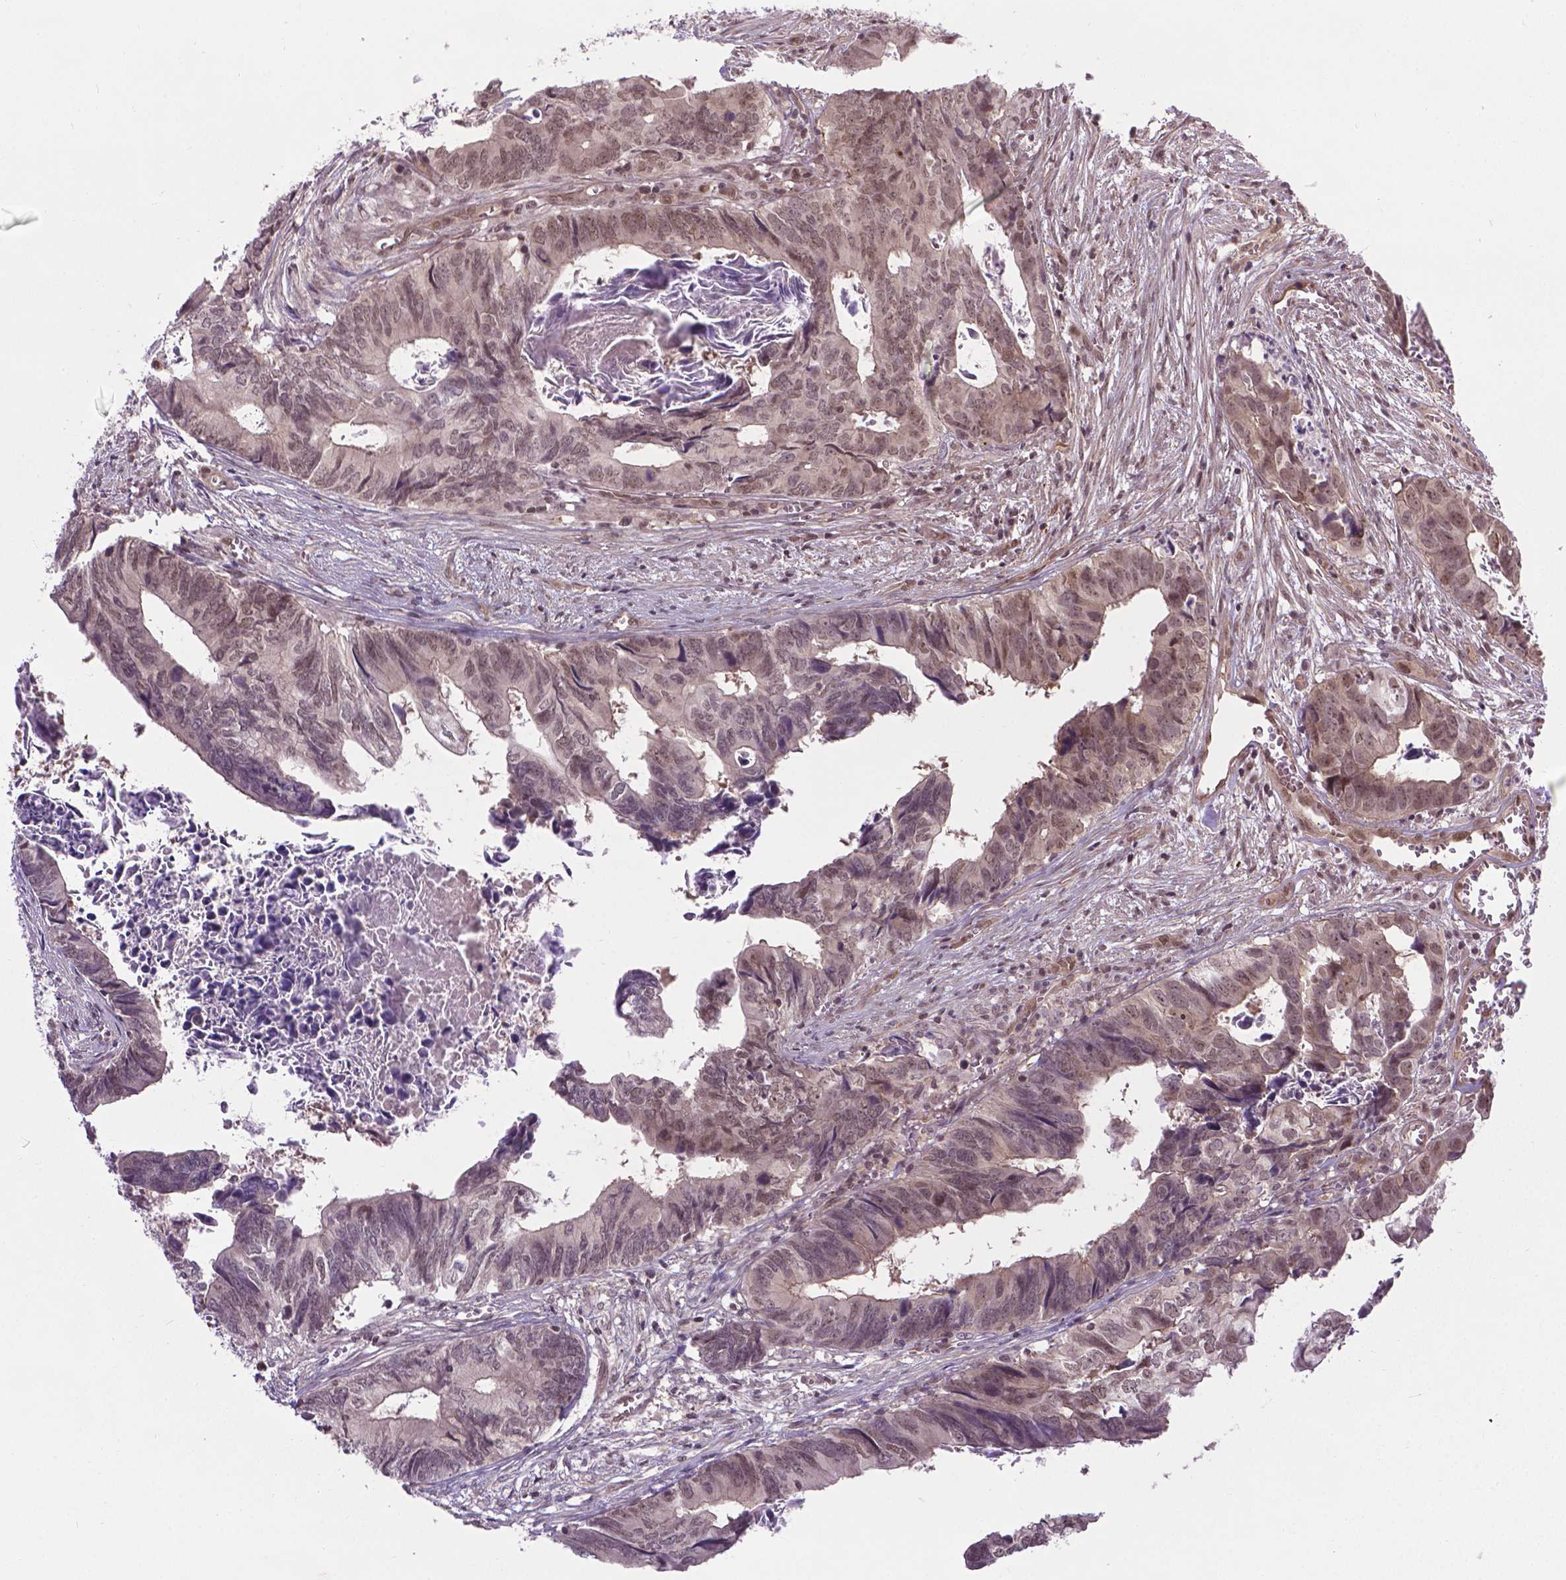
{"staining": {"intensity": "moderate", "quantity": "25%-75%", "location": "cytoplasmic/membranous,nuclear"}, "tissue": "colorectal cancer", "cell_type": "Tumor cells", "image_type": "cancer", "snomed": [{"axis": "morphology", "description": "Adenocarcinoma, NOS"}, {"axis": "topography", "description": "Colon"}], "caption": "IHC photomicrograph of colorectal cancer (adenocarcinoma) stained for a protein (brown), which shows medium levels of moderate cytoplasmic/membranous and nuclear positivity in approximately 25%-75% of tumor cells.", "gene": "ANKRD54", "patient": {"sex": "female", "age": 82}}